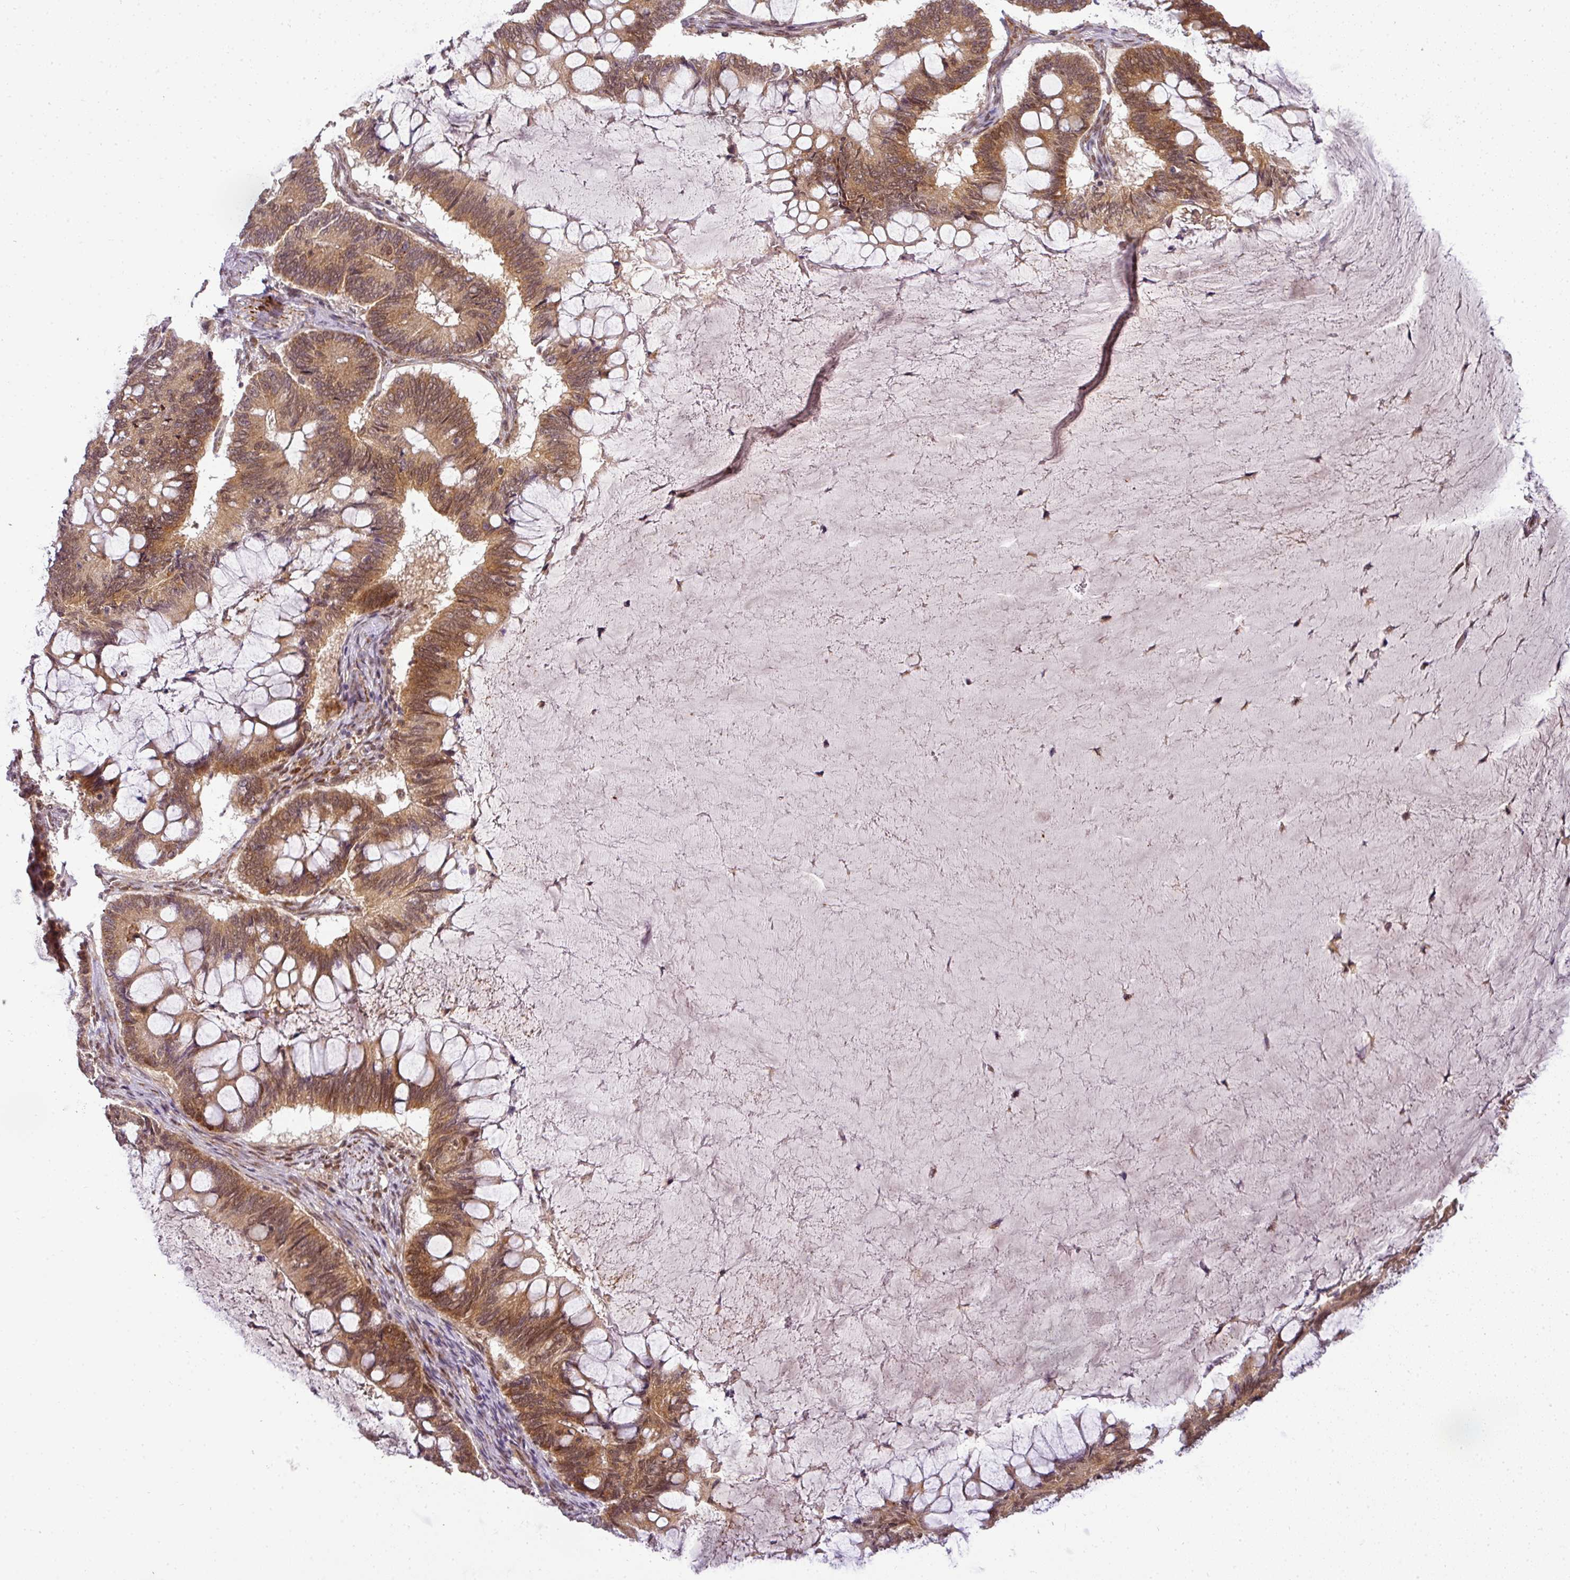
{"staining": {"intensity": "strong", "quantity": ">75%", "location": "cytoplasmic/membranous,nuclear"}, "tissue": "ovarian cancer", "cell_type": "Tumor cells", "image_type": "cancer", "snomed": [{"axis": "morphology", "description": "Cystadenocarcinoma, mucinous, NOS"}, {"axis": "topography", "description": "Ovary"}], "caption": "Strong cytoplasmic/membranous and nuclear protein staining is present in about >75% of tumor cells in ovarian cancer.", "gene": "C1orf226", "patient": {"sex": "female", "age": 61}}